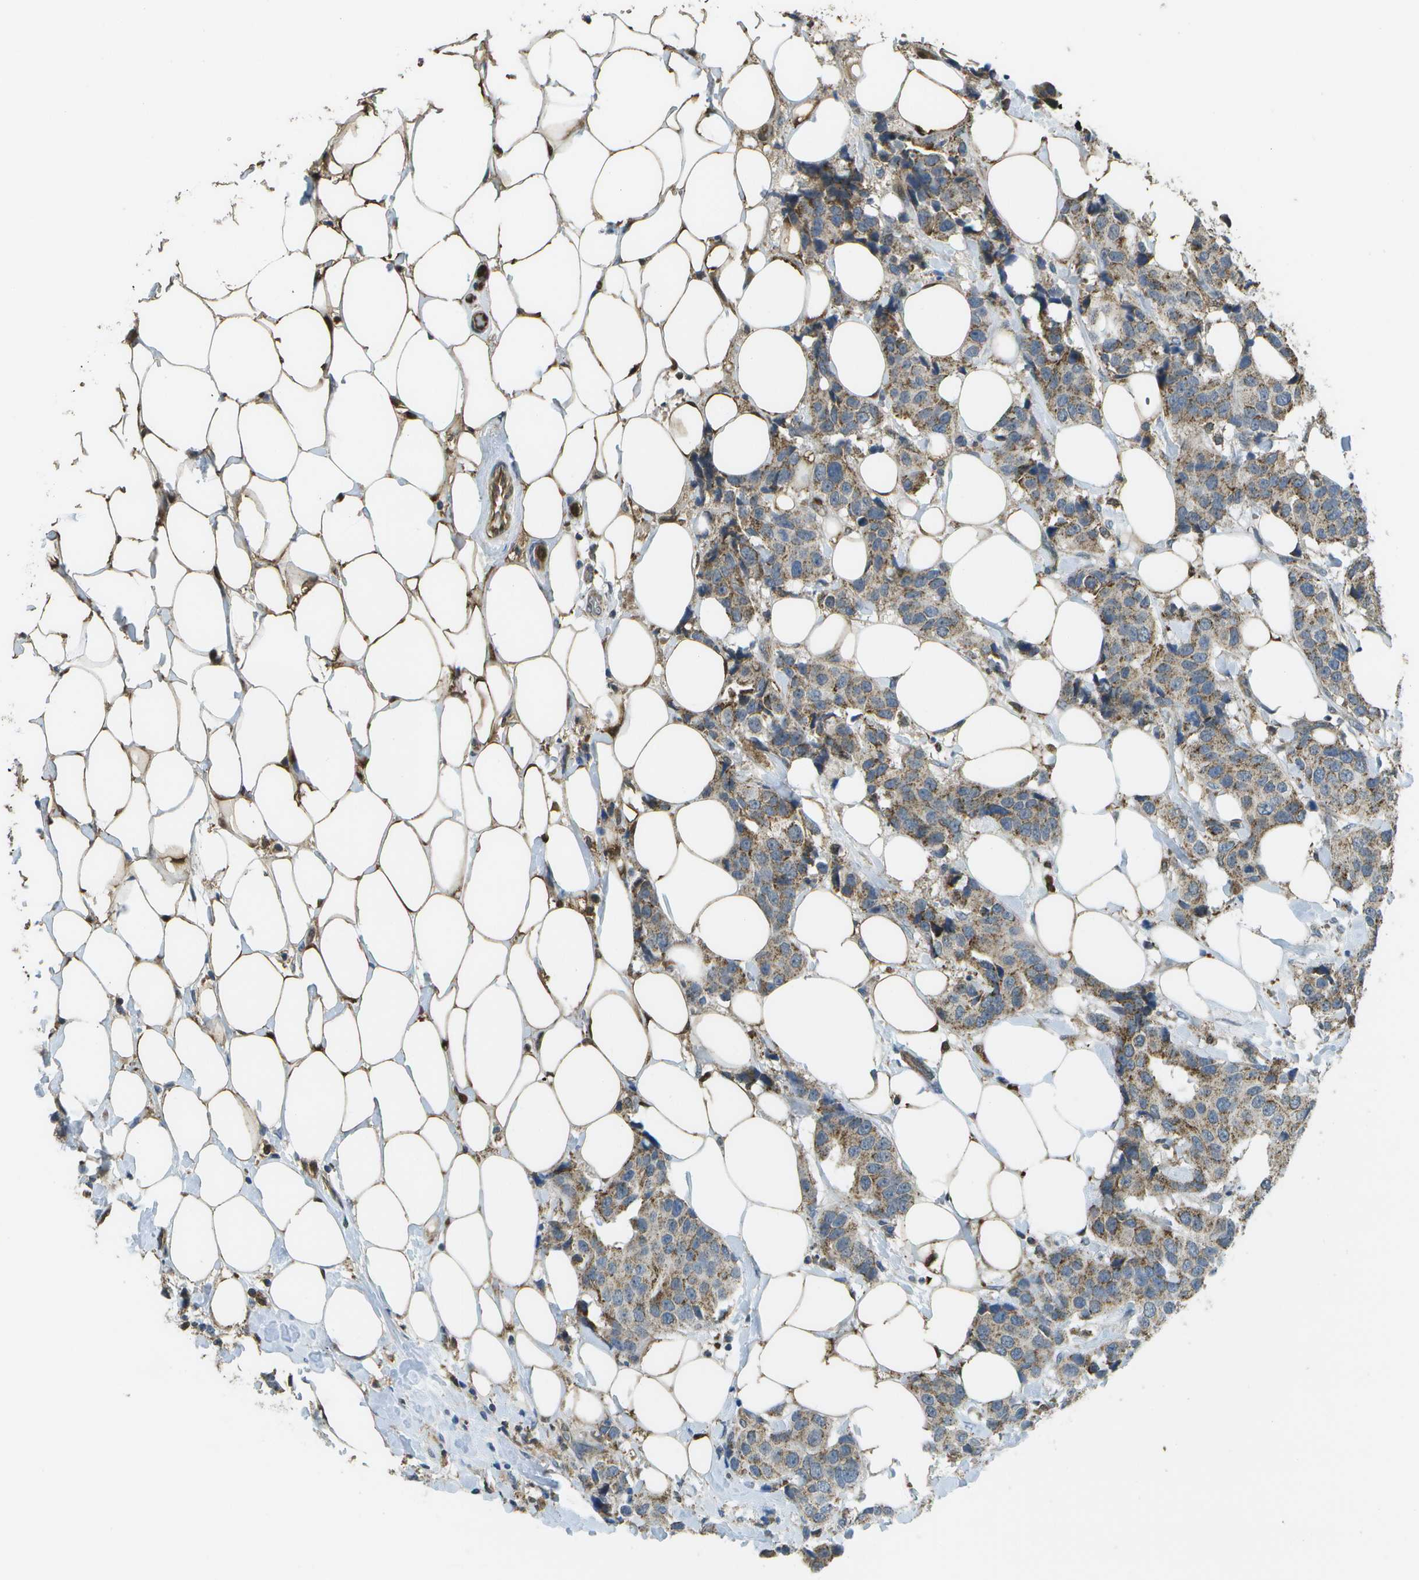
{"staining": {"intensity": "weak", "quantity": ">75%", "location": "cytoplasmic/membranous"}, "tissue": "breast cancer", "cell_type": "Tumor cells", "image_type": "cancer", "snomed": [{"axis": "morphology", "description": "Normal tissue, NOS"}, {"axis": "morphology", "description": "Duct carcinoma"}, {"axis": "topography", "description": "Breast"}], "caption": "About >75% of tumor cells in breast cancer (invasive ductal carcinoma) show weak cytoplasmic/membranous protein expression as visualized by brown immunohistochemical staining.", "gene": "CACHD1", "patient": {"sex": "female", "age": 39}}